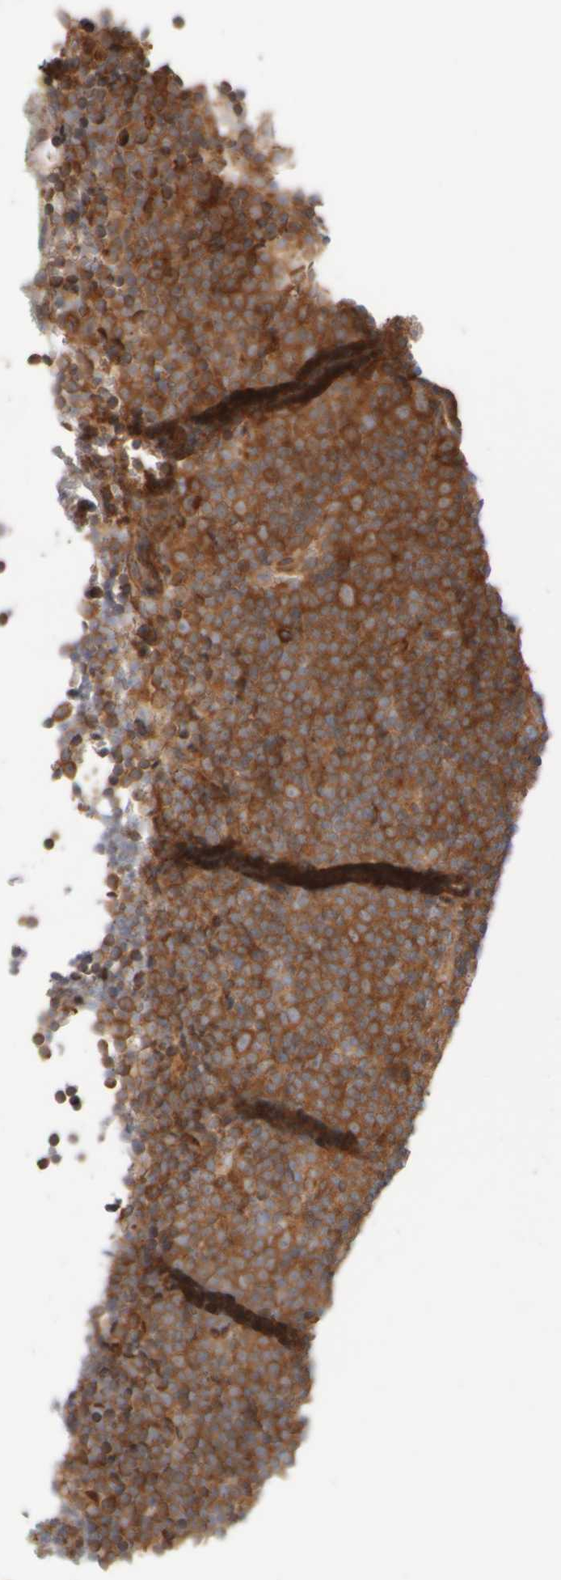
{"staining": {"intensity": "strong", "quantity": ">75%", "location": "cytoplasmic/membranous"}, "tissue": "lymphoma", "cell_type": "Tumor cells", "image_type": "cancer", "snomed": [{"axis": "morphology", "description": "Malignant lymphoma, non-Hodgkin's type, Low grade"}, {"axis": "topography", "description": "Lymph node"}], "caption": "Immunohistochemical staining of human lymphoma demonstrates high levels of strong cytoplasmic/membranous expression in approximately >75% of tumor cells.", "gene": "EIF2B3", "patient": {"sex": "female", "age": 67}}